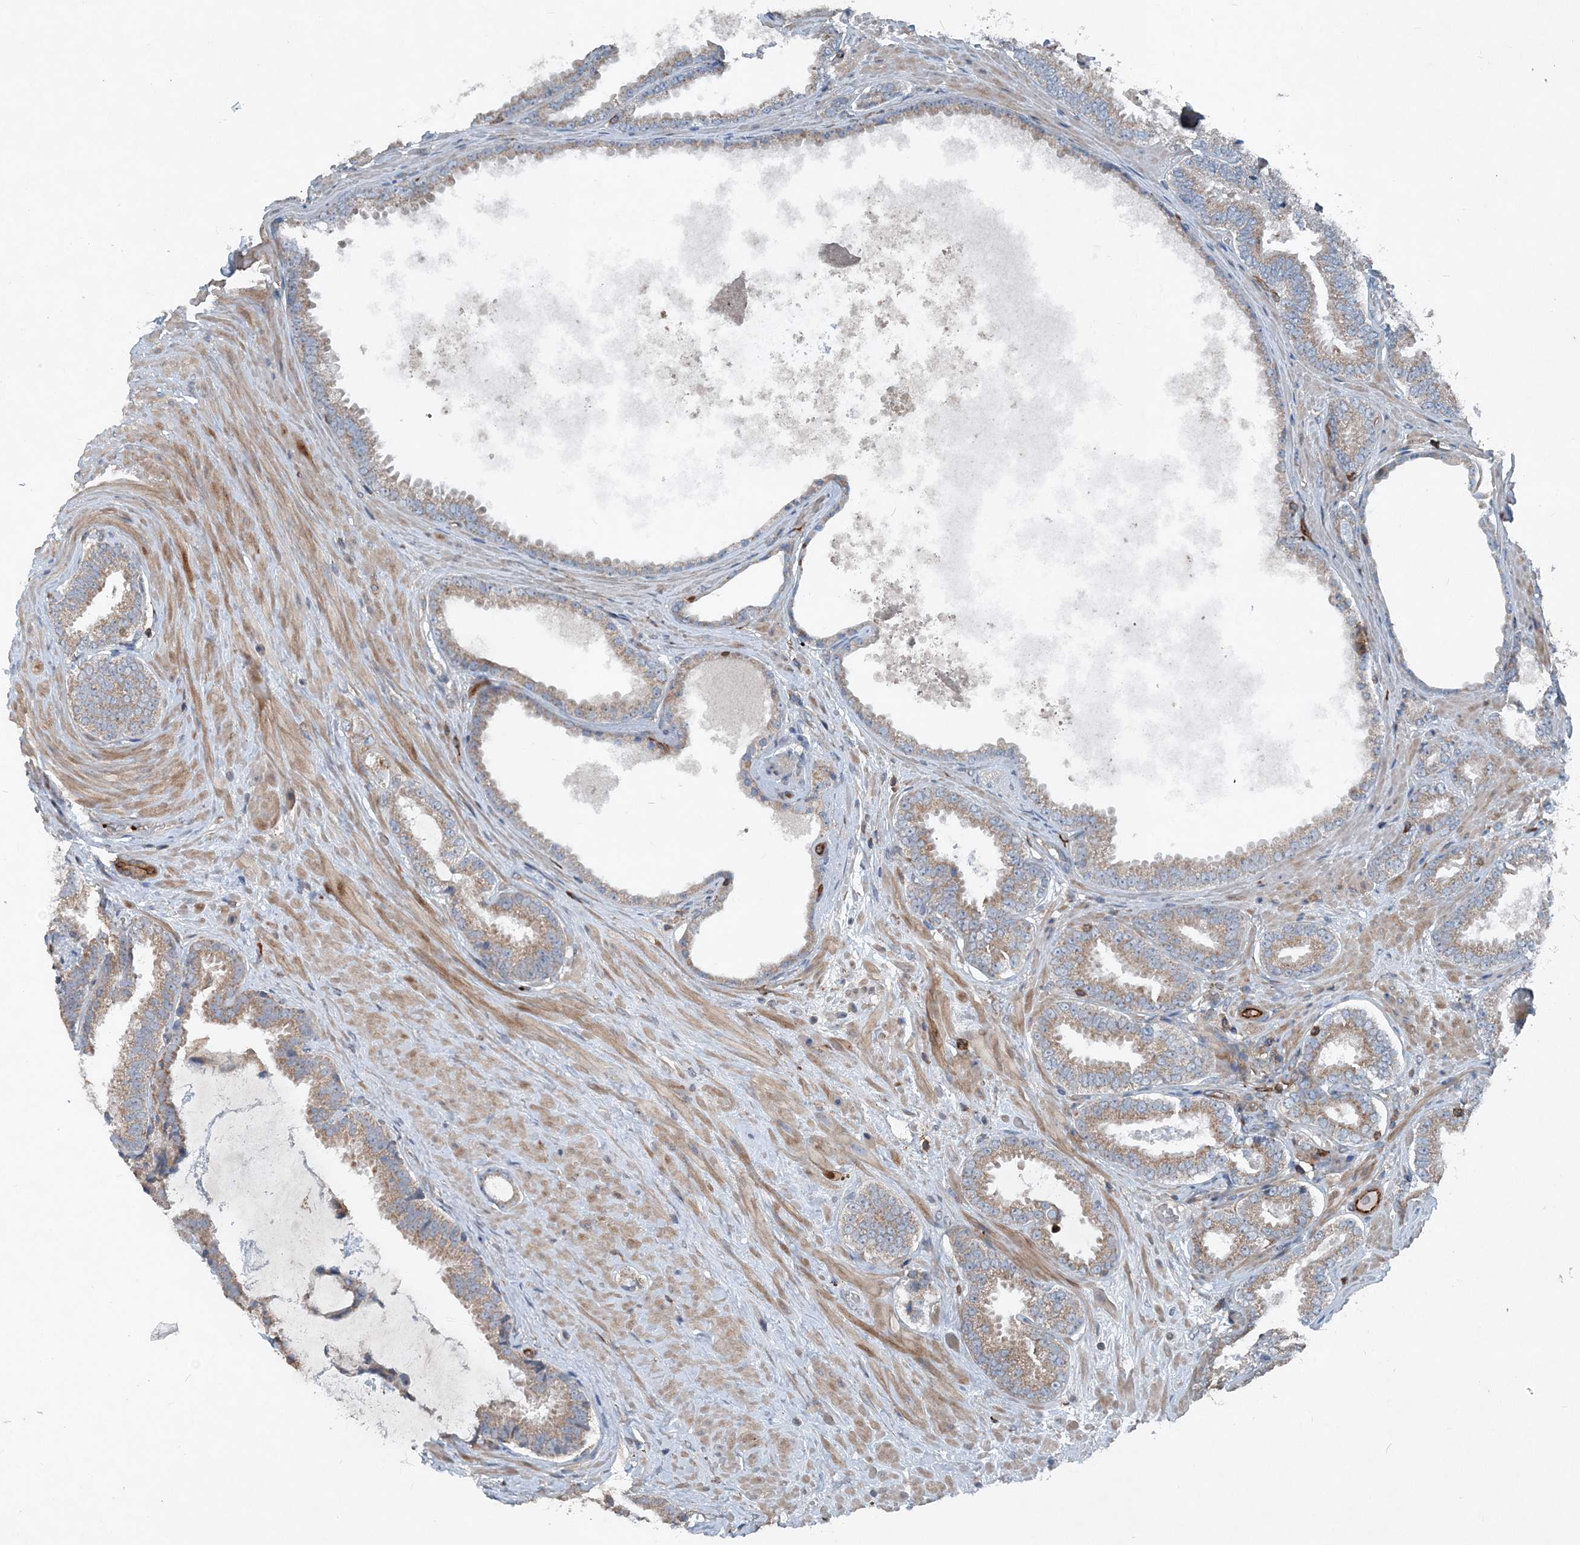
{"staining": {"intensity": "weak", "quantity": ">75%", "location": "cytoplasmic/membranous"}, "tissue": "prostate cancer", "cell_type": "Tumor cells", "image_type": "cancer", "snomed": [{"axis": "morphology", "description": "Adenocarcinoma, Low grade"}, {"axis": "topography", "description": "Prostate"}], "caption": "Immunohistochemical staining of human adenocarcinoma (low-grade) (prostate) exhibits low levels of weak cytoplasmic/membranous protein positivity in about >75% of tumor cells. The protein is stained brown, and the nuclei are stained in blue (DAB (3,3'-diaminobenzidine) IHC with brightfield microscopy, high magnification).", "gene": "DGUOK", "patient": {"sex": "male", "age": 71}}